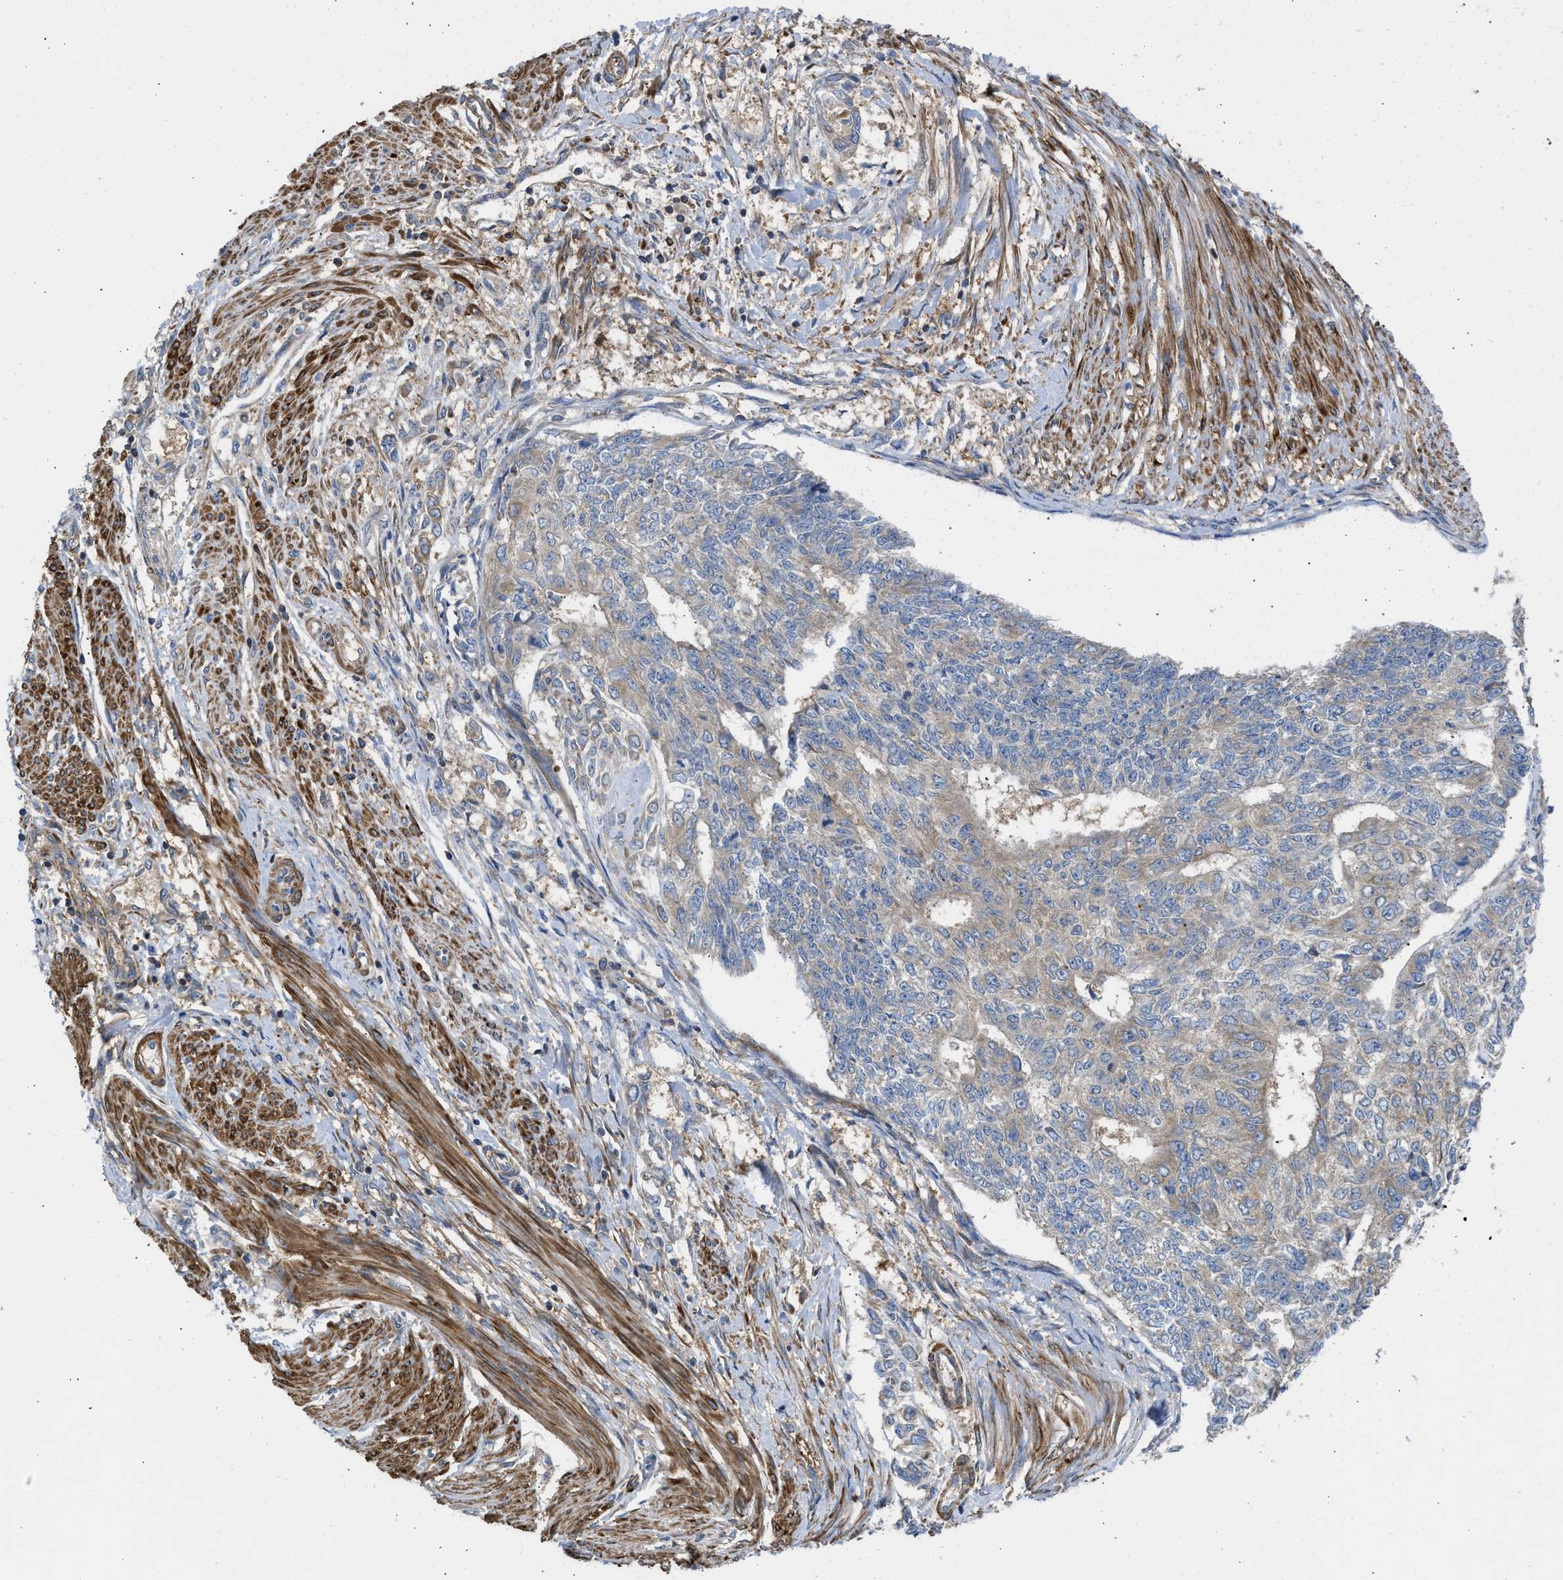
{"staining": {"intensity": "weak", "quantity": ">75%", "location": "cytoplasmic/membranous"}, "tissue": "endometrial cancer", "cell_type": "Tumor cells", "image_type": "cancer", "snomed": [{"axis": "morphology", "description": "Adenocarcinoma, NOS"}, {"axis": "topography", "description": "Endometrium"}], "caption": "Protein staining shows weak cytoplasmic/membranous staining in approximately >75% of tumor cells in endometrial adenocarcinoma. (DAB = brown stain, brightfield microscopy at high magnification).", "gene": "CHKB", "patient": {"sex": "female", "age": 32}}